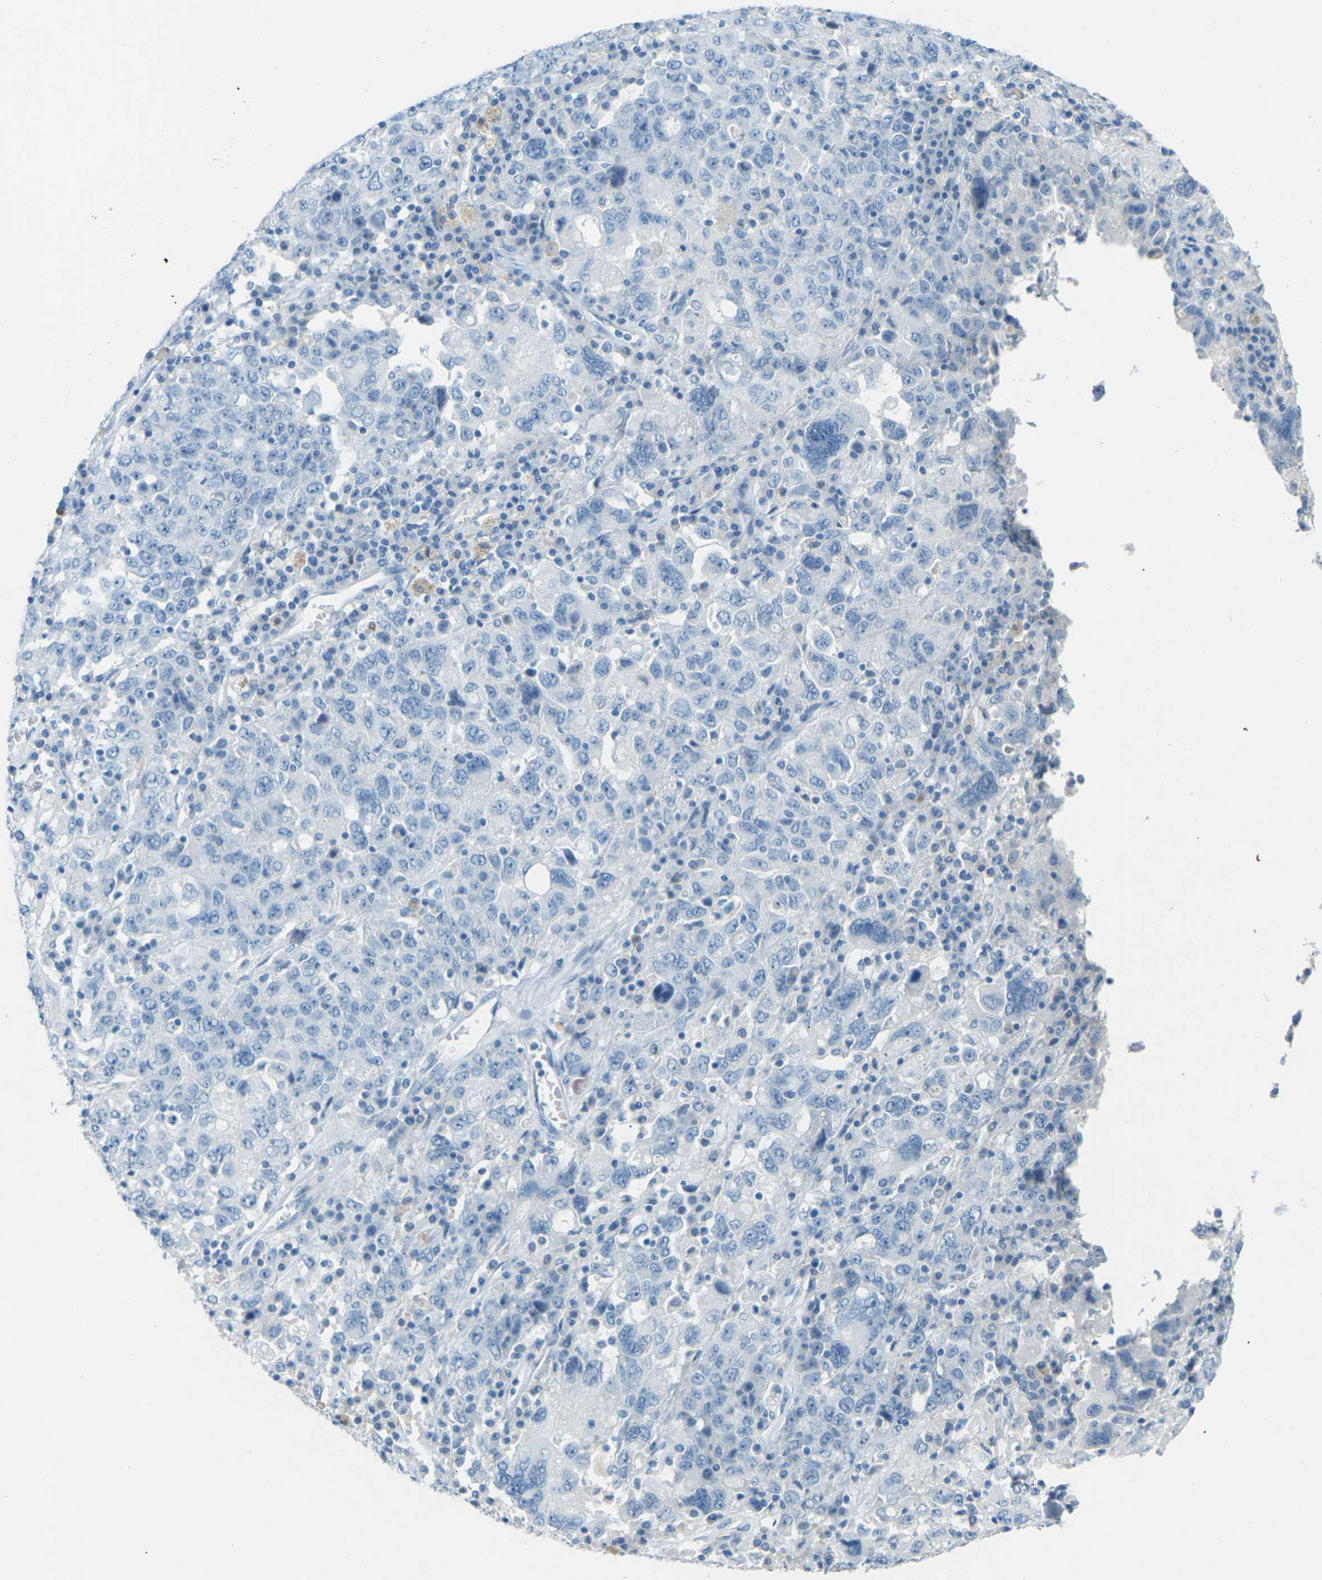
{"staining": {"intensity": "negative", "quantity": "none", "location": "none"}, "tissue": "ovarian cancer", "cell_type": "Tumor cells", "image_type": "cancer", "snomed": [{"axis": "morphology", "description": "Carcinoma, endometroid"}, {"axis": "topography", "description": "Ovary"}], "caption": "Tumor cells are negative for brown protein staining in ovarian endometroid carcinoma.", "gene": "CDH16", "patient": {"sex": "female", "age": 62}}